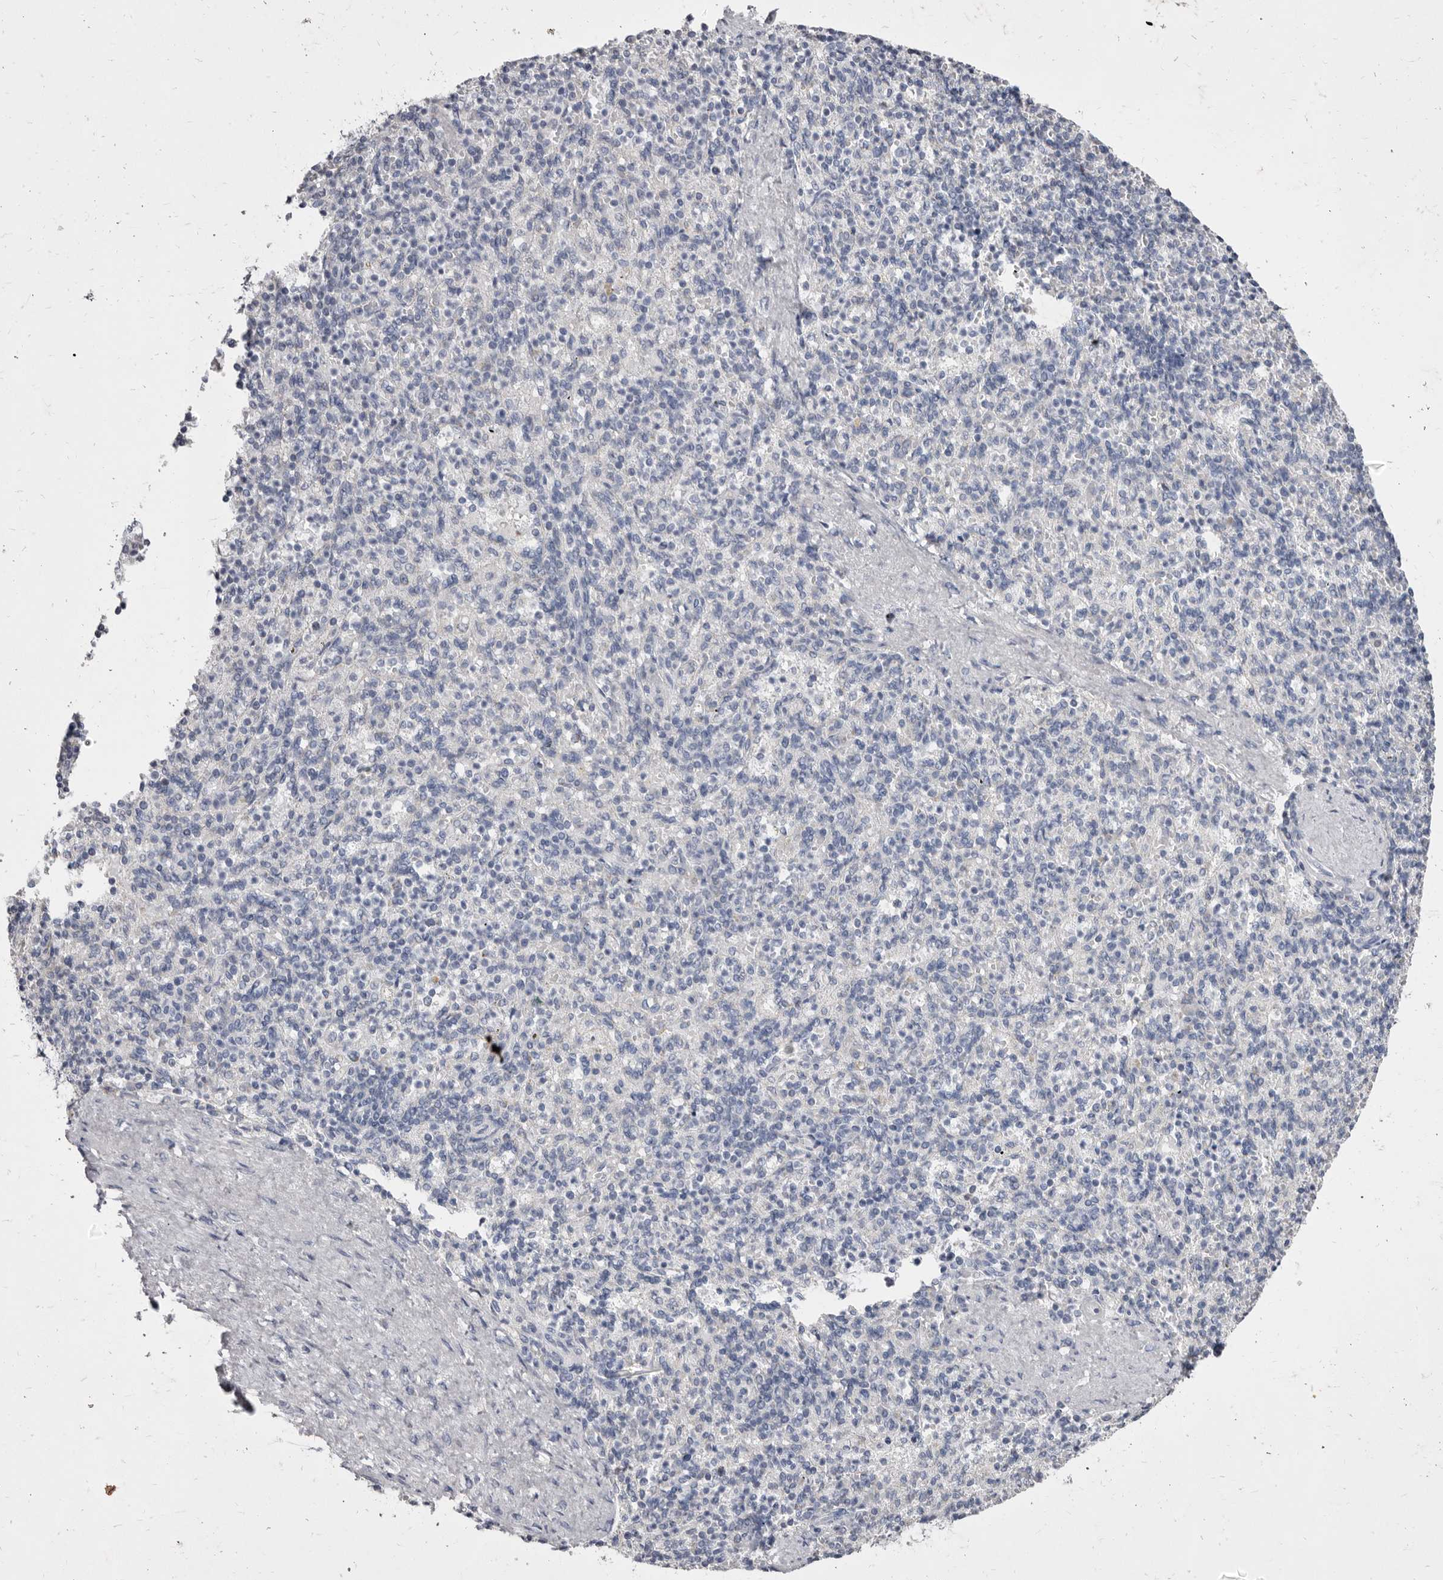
{"staining": {"intensity": "negative", "quantity": "none", "location": "none"}, "tissue": "spleen", "cell_type": "Cells in red pulp", "image_type": "normal", "snomed": [{"axis": "morphology", "description": "Normal tissue, NOS"}, {"axis": "topography", "description": "Spleen"}], "caption": "An image of spleen stained for a protein shows no brown staining in cells in red pulp. (Stains: DAB (3,3'-diaminobenzidine) IHC with hematoxylin counter stain, Microscopy: brightfield microscopy at high magnification).", "gene": "CYP2E1", "patient": {"sex": "female", "age": 74}}